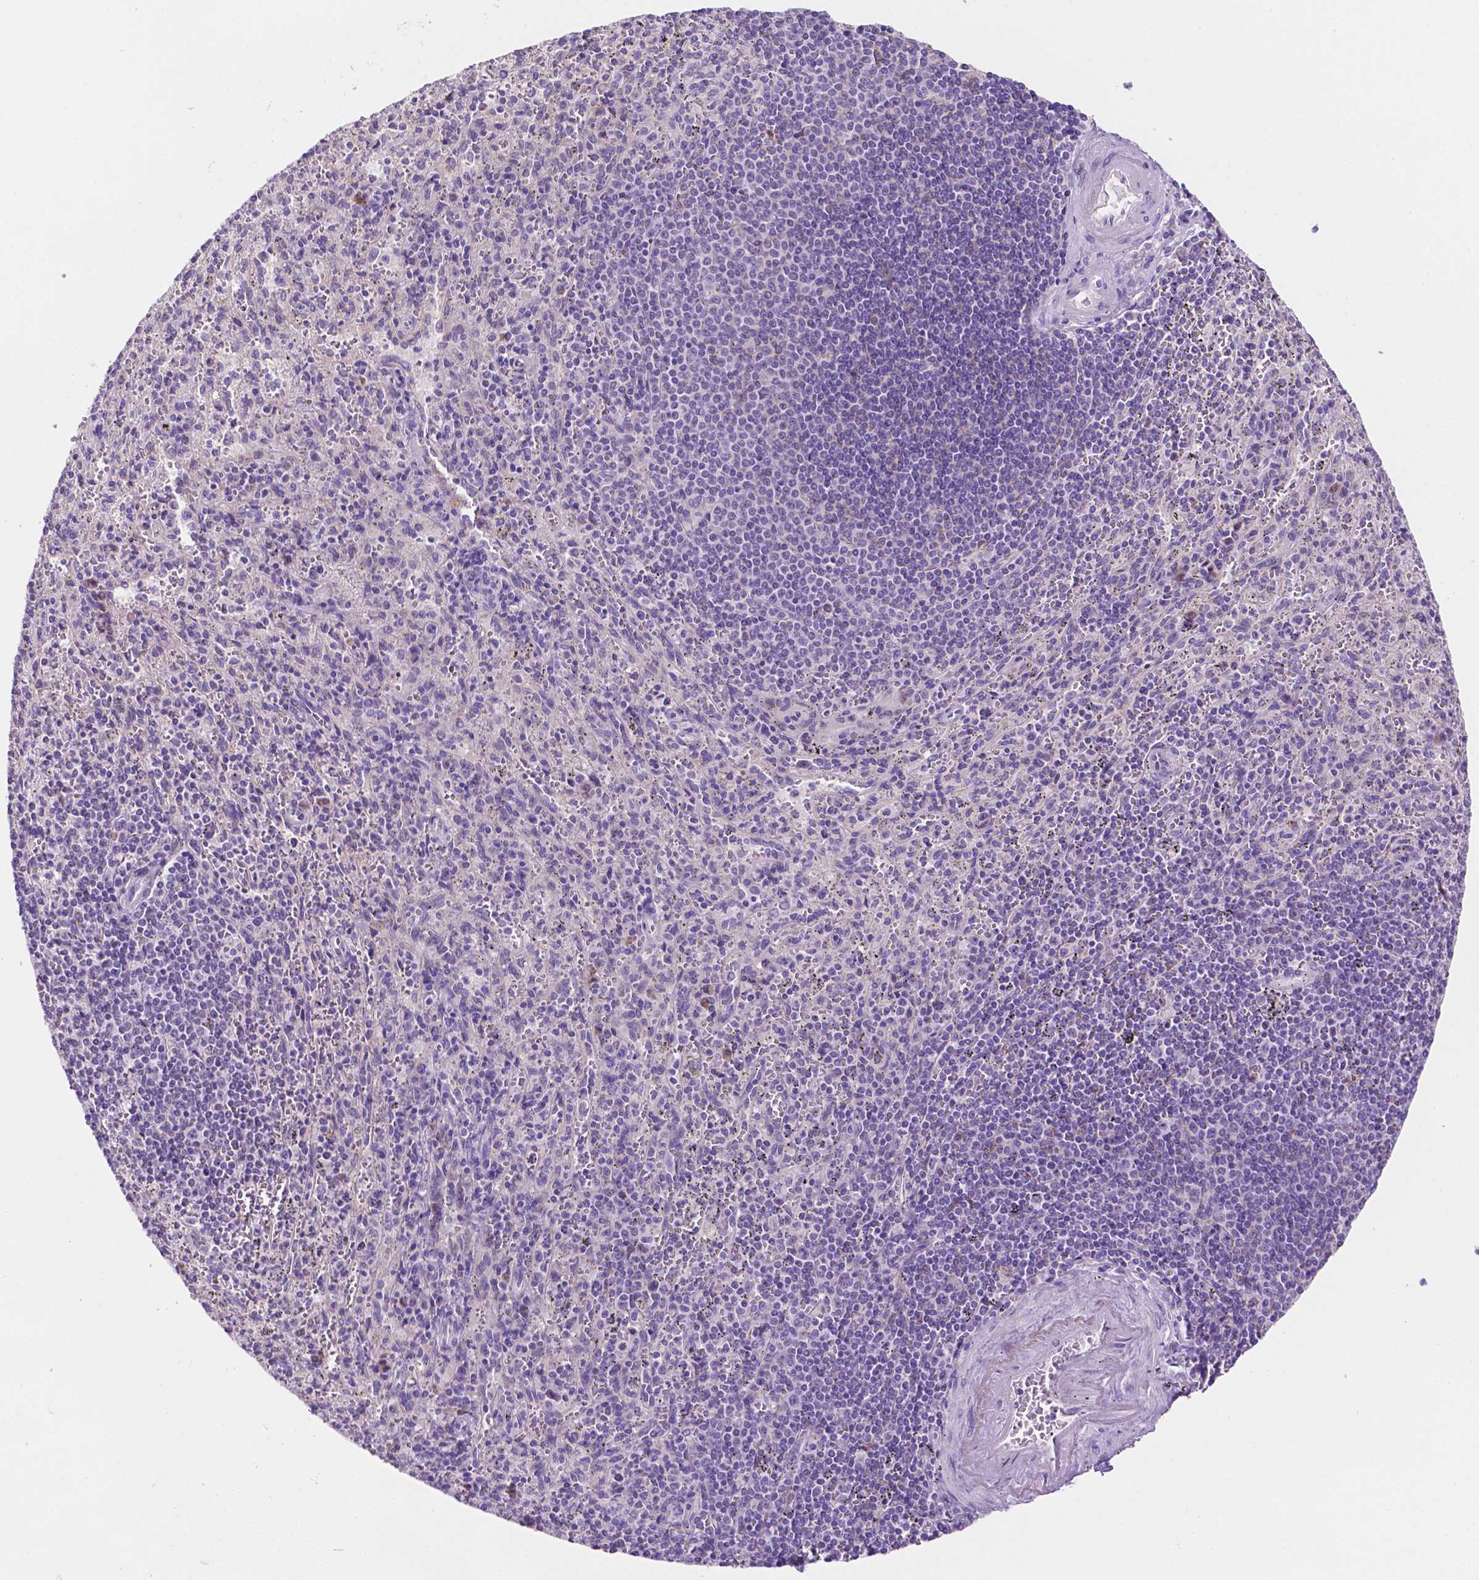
{"staining": {"intensity": "negative", "quantity": "none", "location": "none"}, "tissue": "spleen", "cell_type": "Cells in red pulp", "image_type": "normal", "snomed": [{"axis": "morphology", "description": "Normal tissue, NOS"}, {"axis": "topography", "description": "Spleen"}], "caption": "Human spleen stained for a protein using immunohistochemistry displays no expression in cells in red pulp.", "gene": "CEACAM7", "patient": {"sex": "male", "age": 57}}